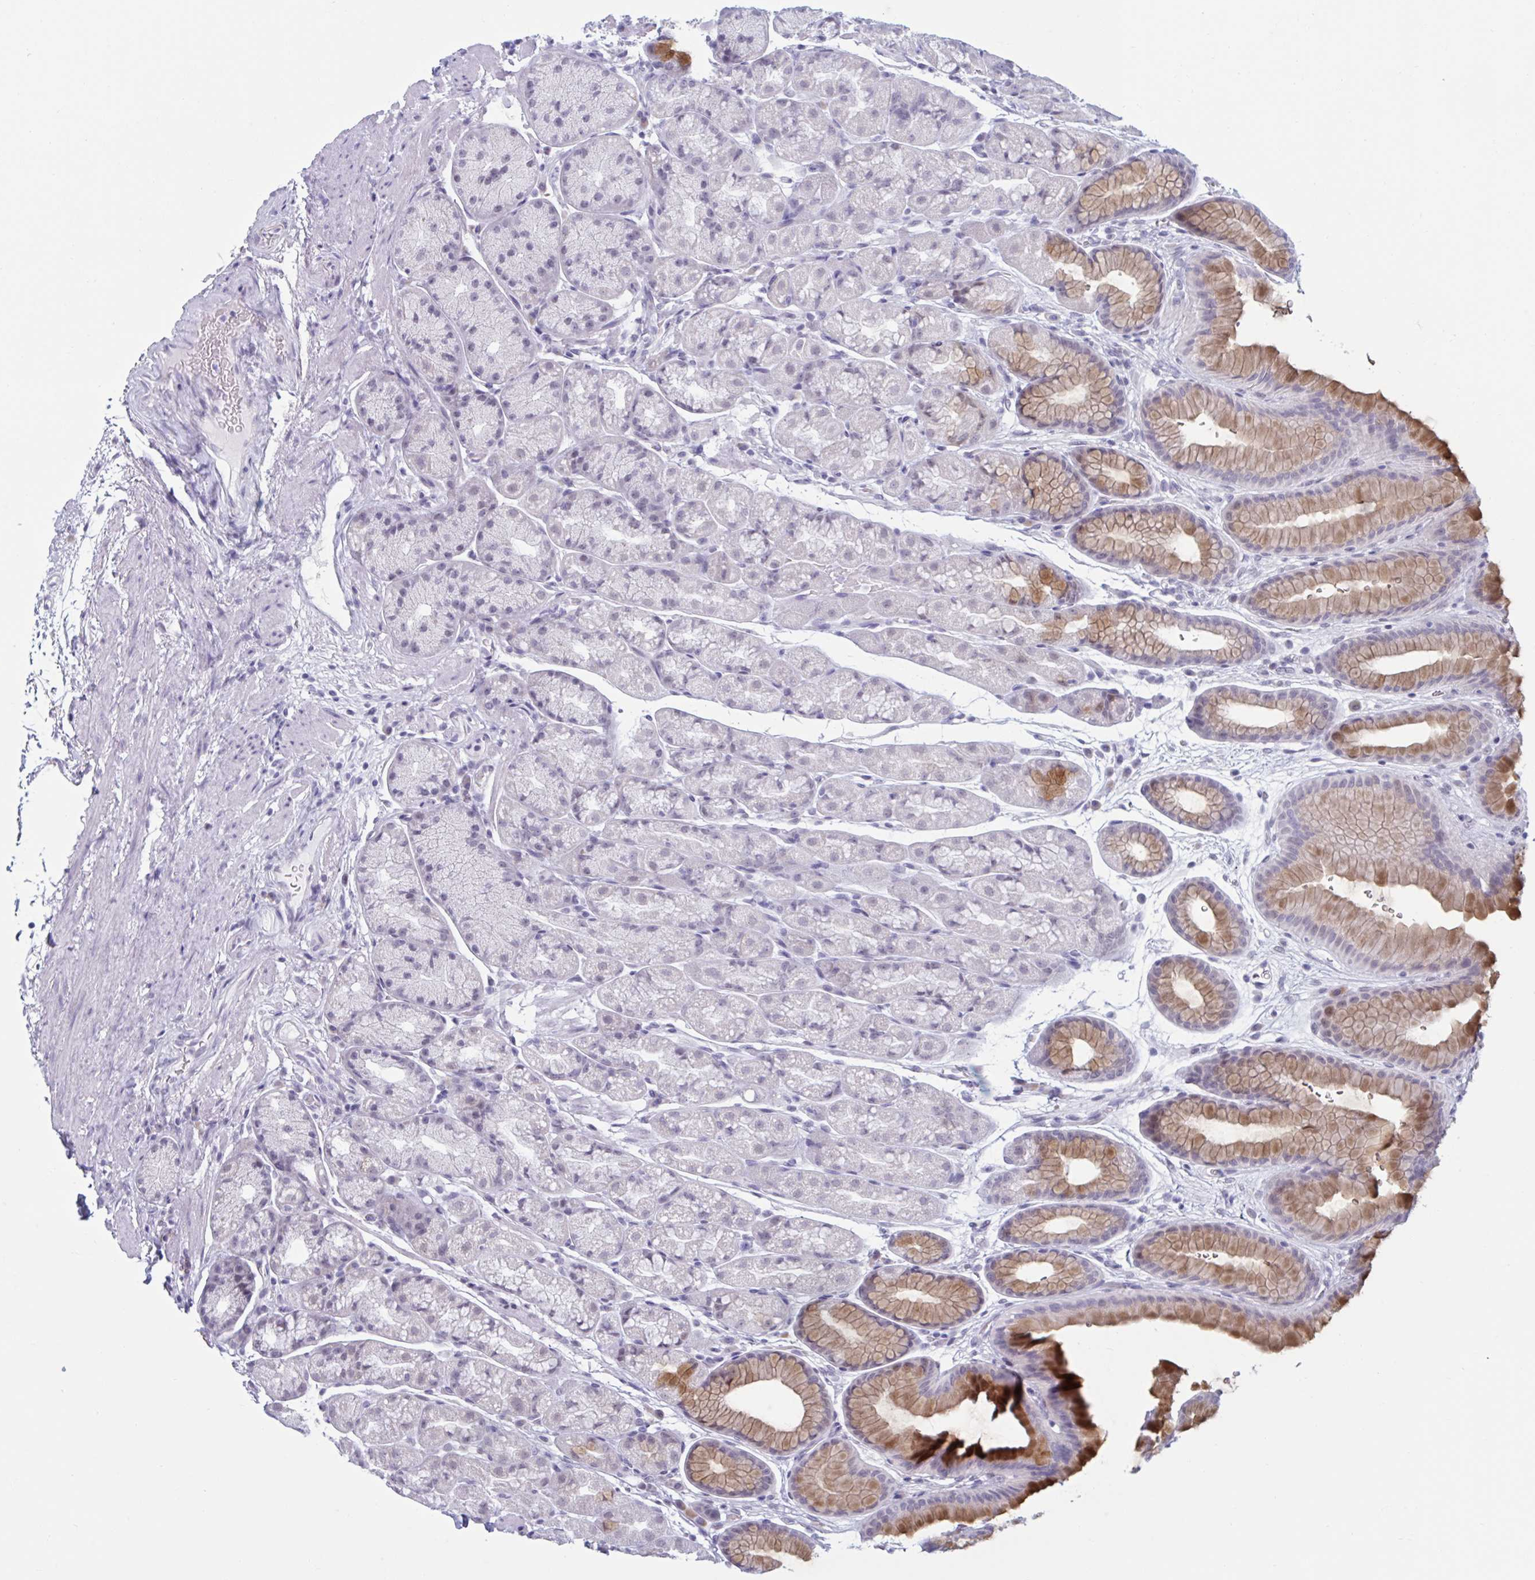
{"staining": {"intensity": "moderate", "quantity": "<25%", "location": "cytoplasmic/membranous"}, "tissue": "stomach", "cell_type": "Glandular cells", "image_type": "normal", "snomed": [{"axis": "morphology", "description": "Normal tissue, NOS"}, {"axis": "topography", "description": "Stomach, lower"}], "caption": "This image shows immunohistochemistry (IHC) staining of normal stomach, with low moderate cytoplasmic/membranous positivity in about <25% of glandular cells.", "gene": "MSMB", "patient": {"sex": "male", "age": 67}}